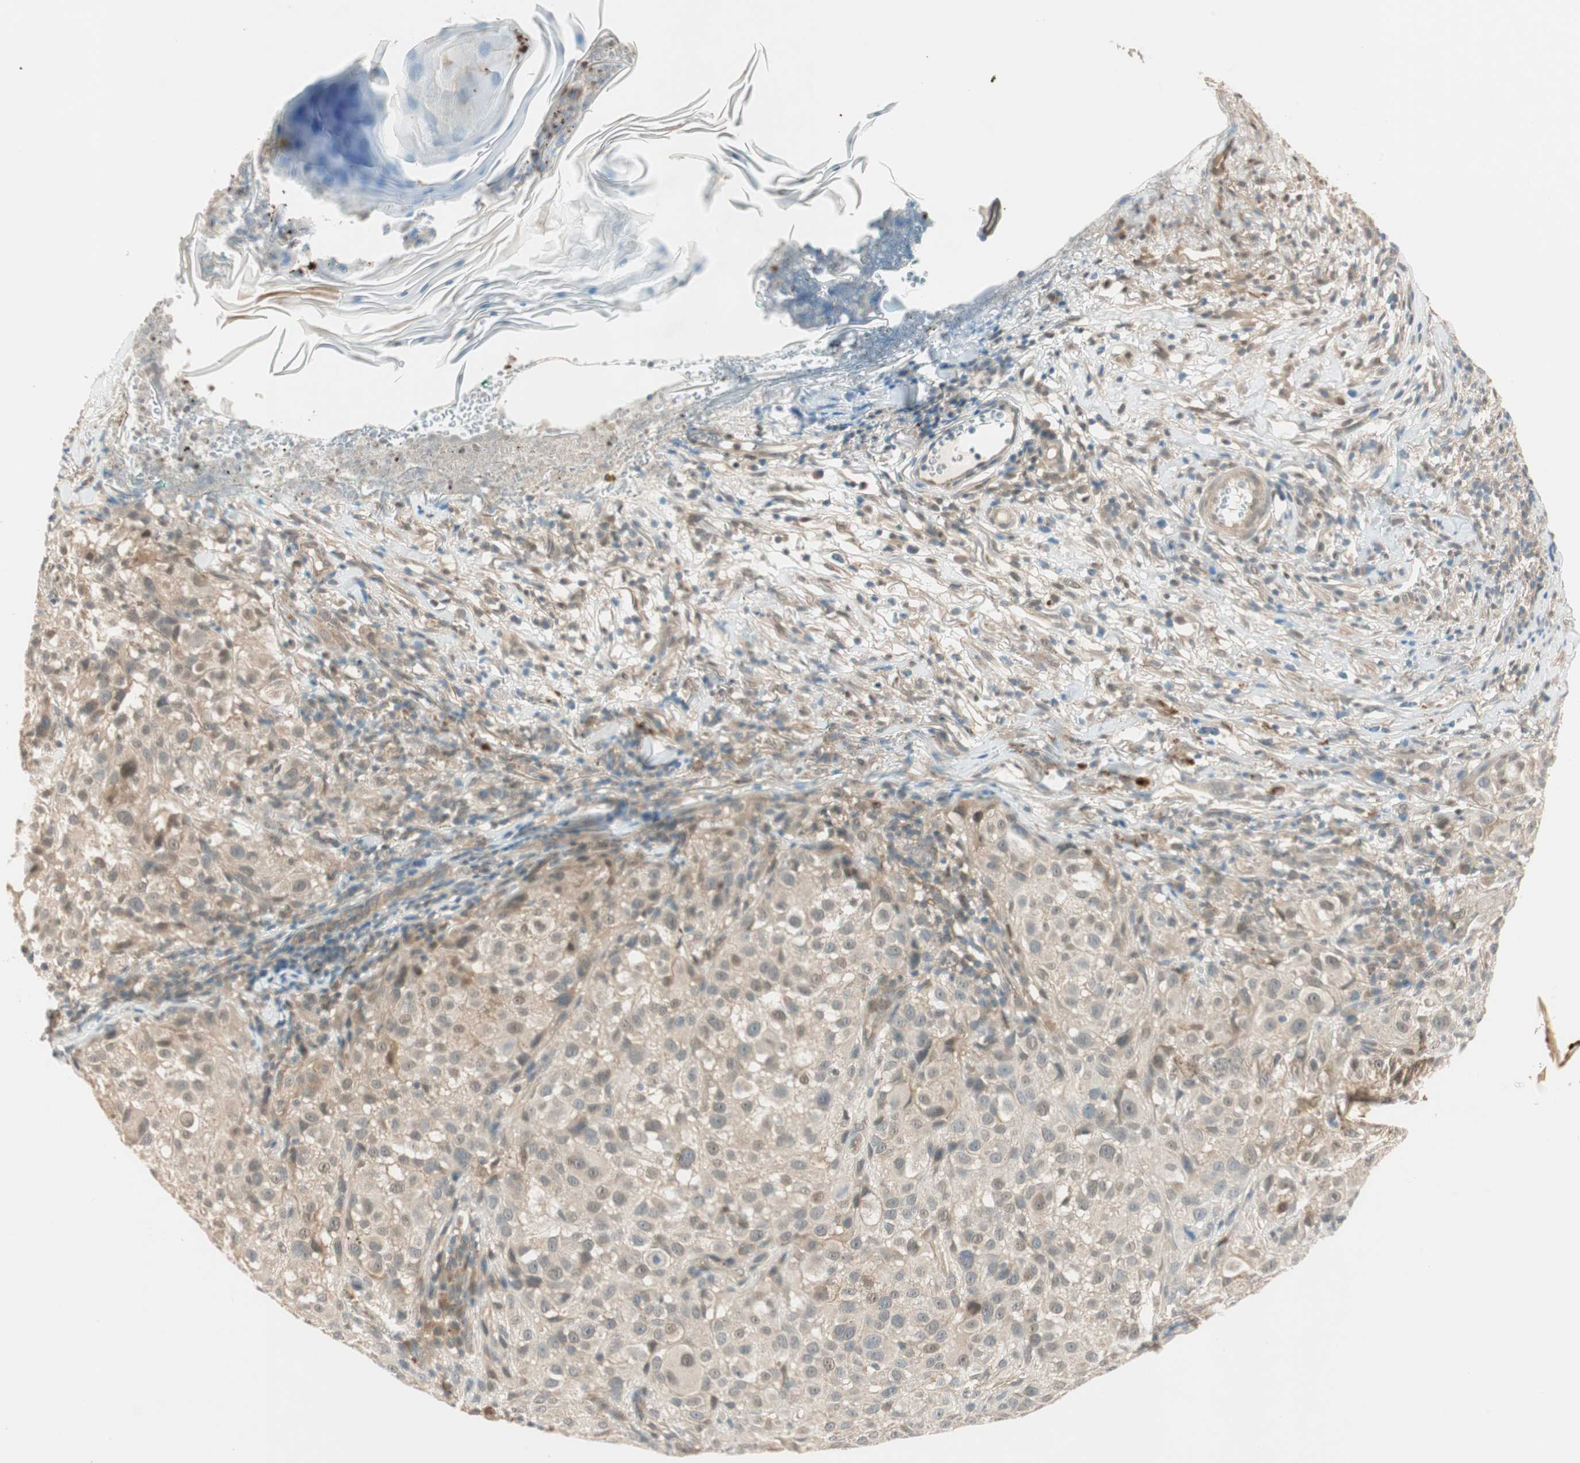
{"staining": {"intensity": "weak", "quantity": ">75%", "location": "cytoplasmic/membranous,nuclear"}, "tissue": "melanoma", "cell_type": "Tumor cells", "image_type": "cancer", "snomed": [{"axis": "morphology", "description": "Necrosis, NOS"}, {"axis": "morphology", "description": "Malignant melanoma, NOS"}, {"axis": "topography", "description": "Skin"}], "caption": "Immunohistochemistry of melanoma demonstrates low levels of weak cytoplasmic/membranous and nuclear expression in approximately >75% of tumor cells. Using DAB (3,3'-diaminobenzidine) (brown) and hematoxylin (blue) stains, captured at high magnification using brightfield microscopy.", "gene": "PSMD8", "patient": {"sex": "female", "age": 87}}